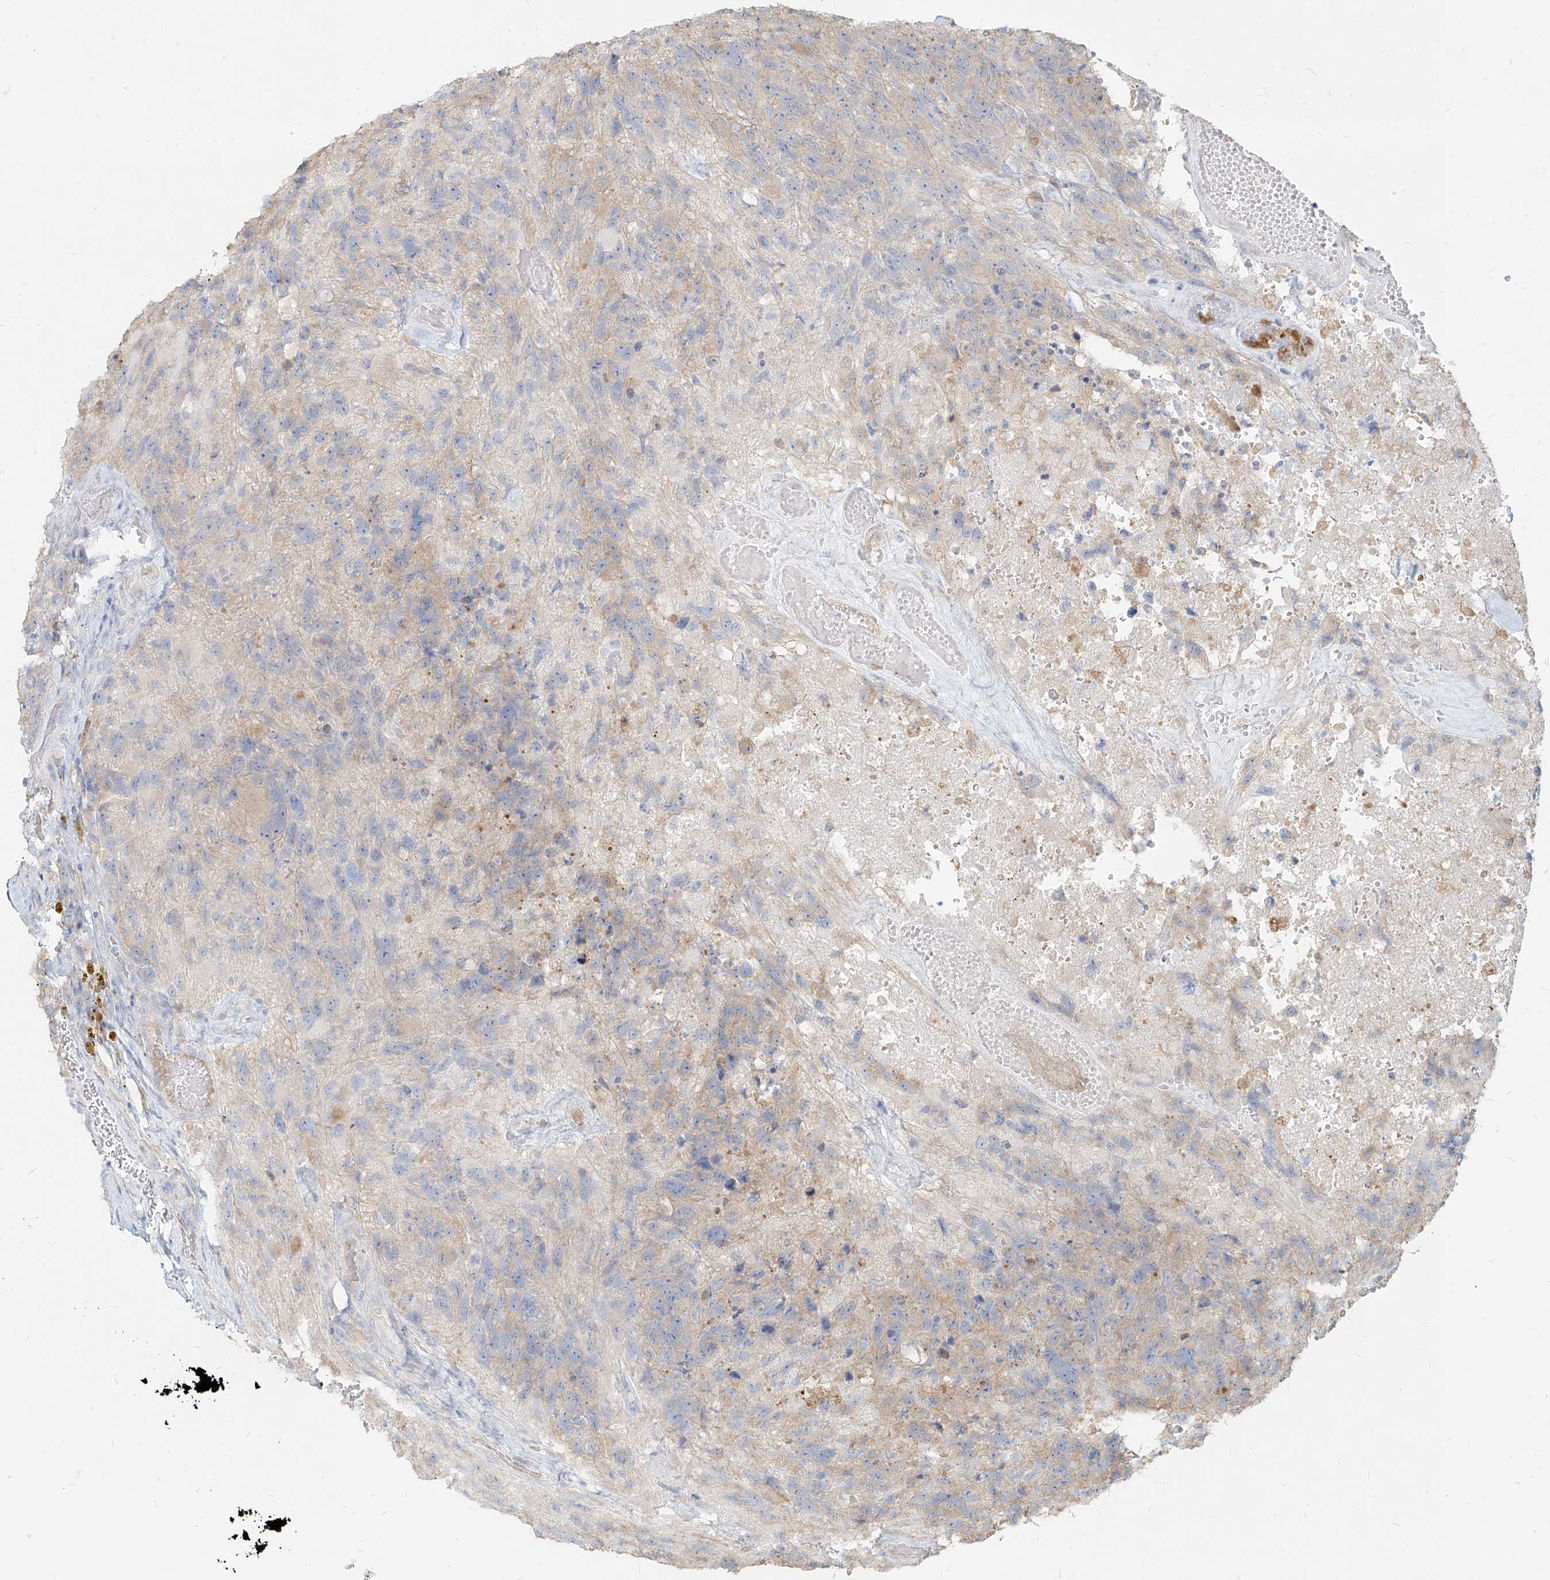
{"staining": {"intensity": "weak", "quantity": "<25%", "location": "cytoplasmic/membranous"}, "tissue": "glioma", "cell_type": "Tumor cells", "image_type": "cancer", "snomed": [{"axis": "morphology", "description": "Glioma, malignant, High grade"}, {"axis": "topography", "description": "Brain"}], "caption": "IHC micrograph of neoplastic tissue: human high-grade glioma (malignant) stained with DAB (3,3'-diaminobenzidine) reveals no significant protein staining in tumor cells.", "gene": "PGD", "patient": {"sex": "male", "age": 69}}